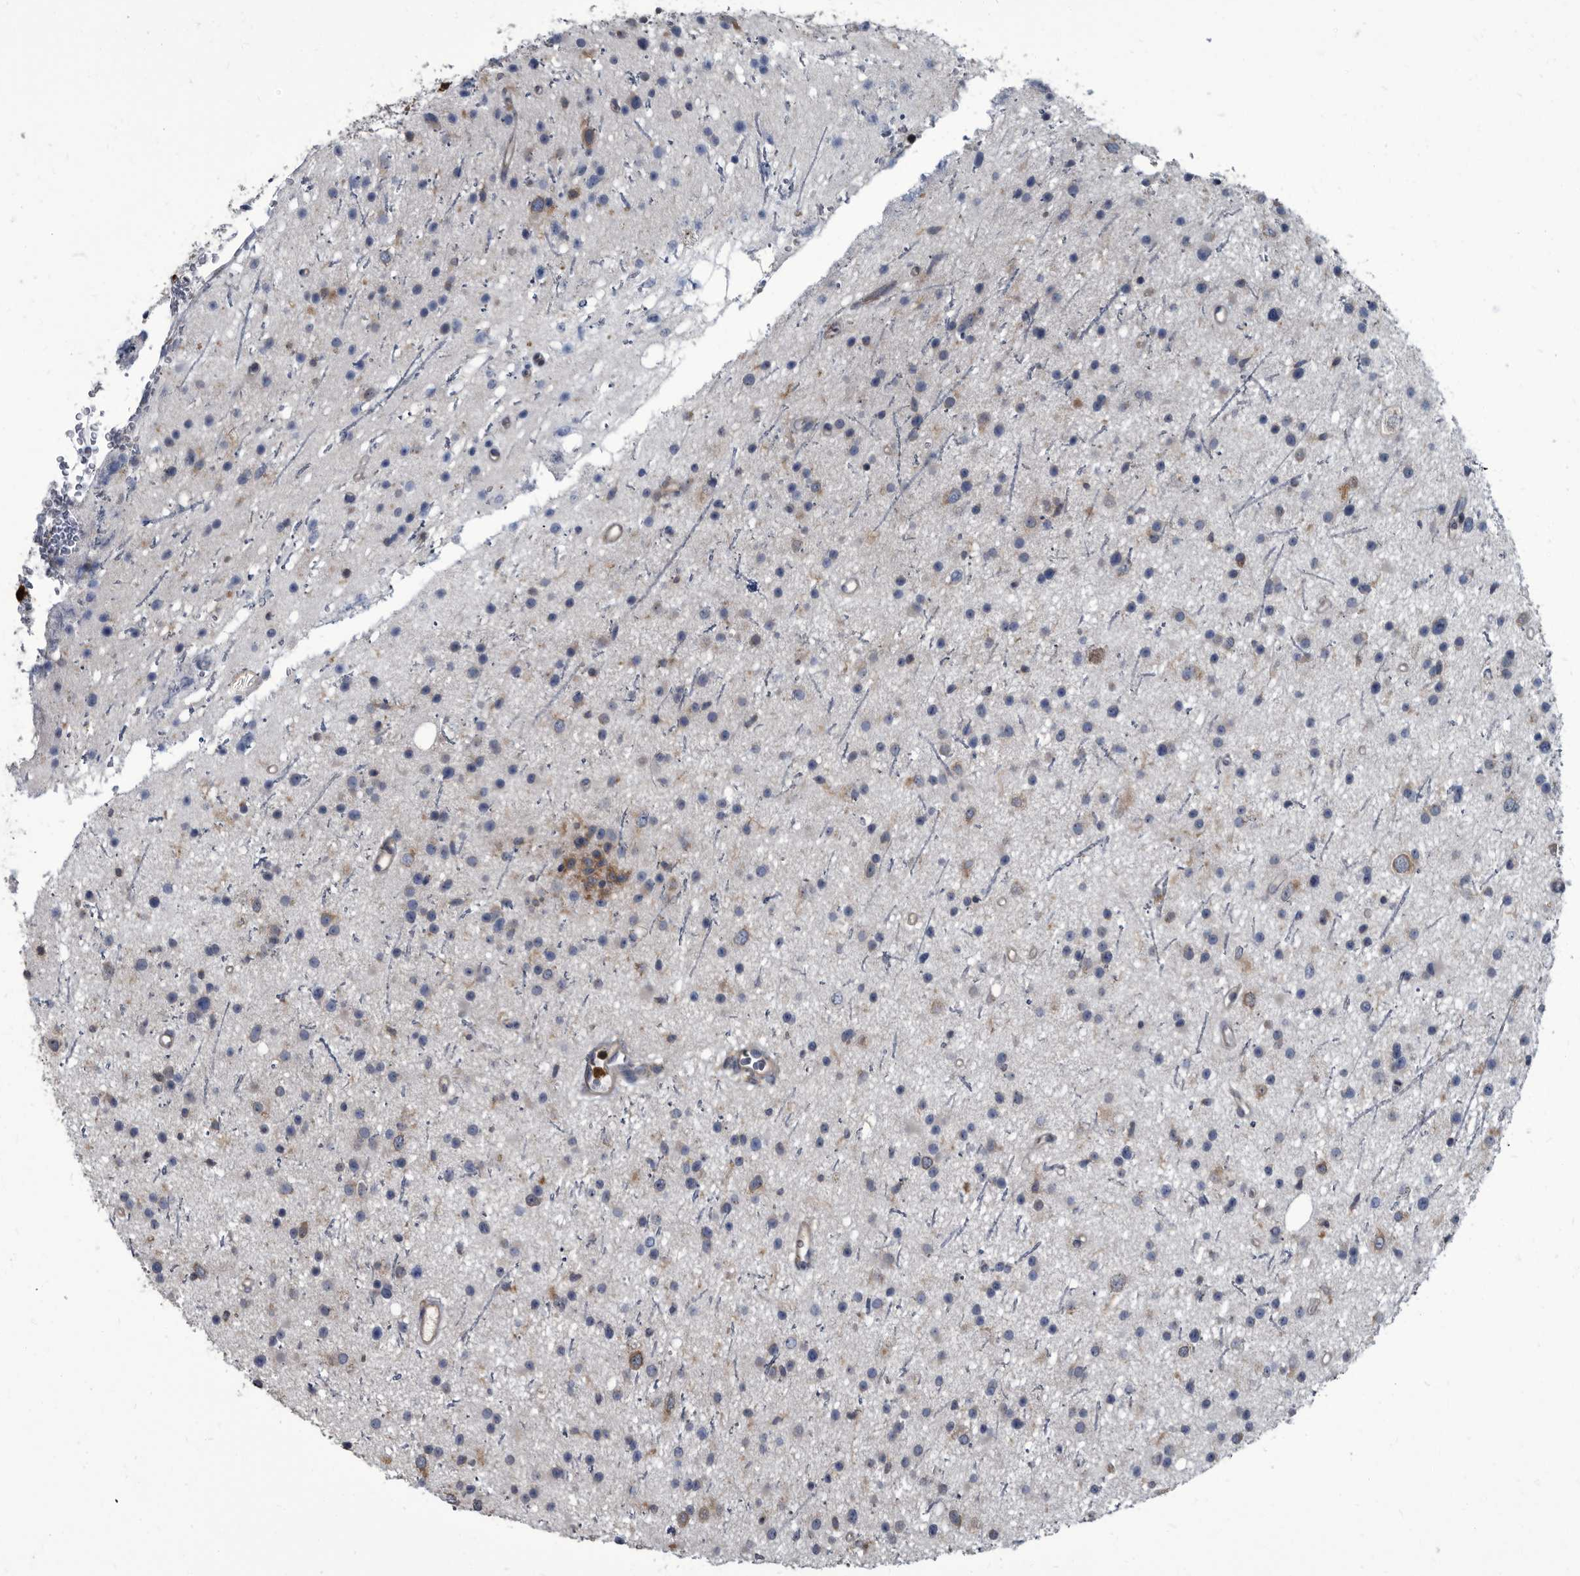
{"staining": {"intensity": "weak", "quantity": "25%-75%", "location": "cytoplasmic/membranous"}, "tissue": "glioma", "cell_type": "Tumor cells", "image_type": "cancer", "snomed": [{"axis": "morphology", "description": "Glioma, malignant, Low grade"}, {"axis": "topography", "description": "Cerebral cortex"}], "caption": "Immunohistochemical staining of low-grade glioma (malignant) shows low levels of weak cytoplasmic/membranous protein positivity in approximately 25%-75% of tumor cells.", "gene": "CDV3", "patient": {"sex": "female", "age": 39}}